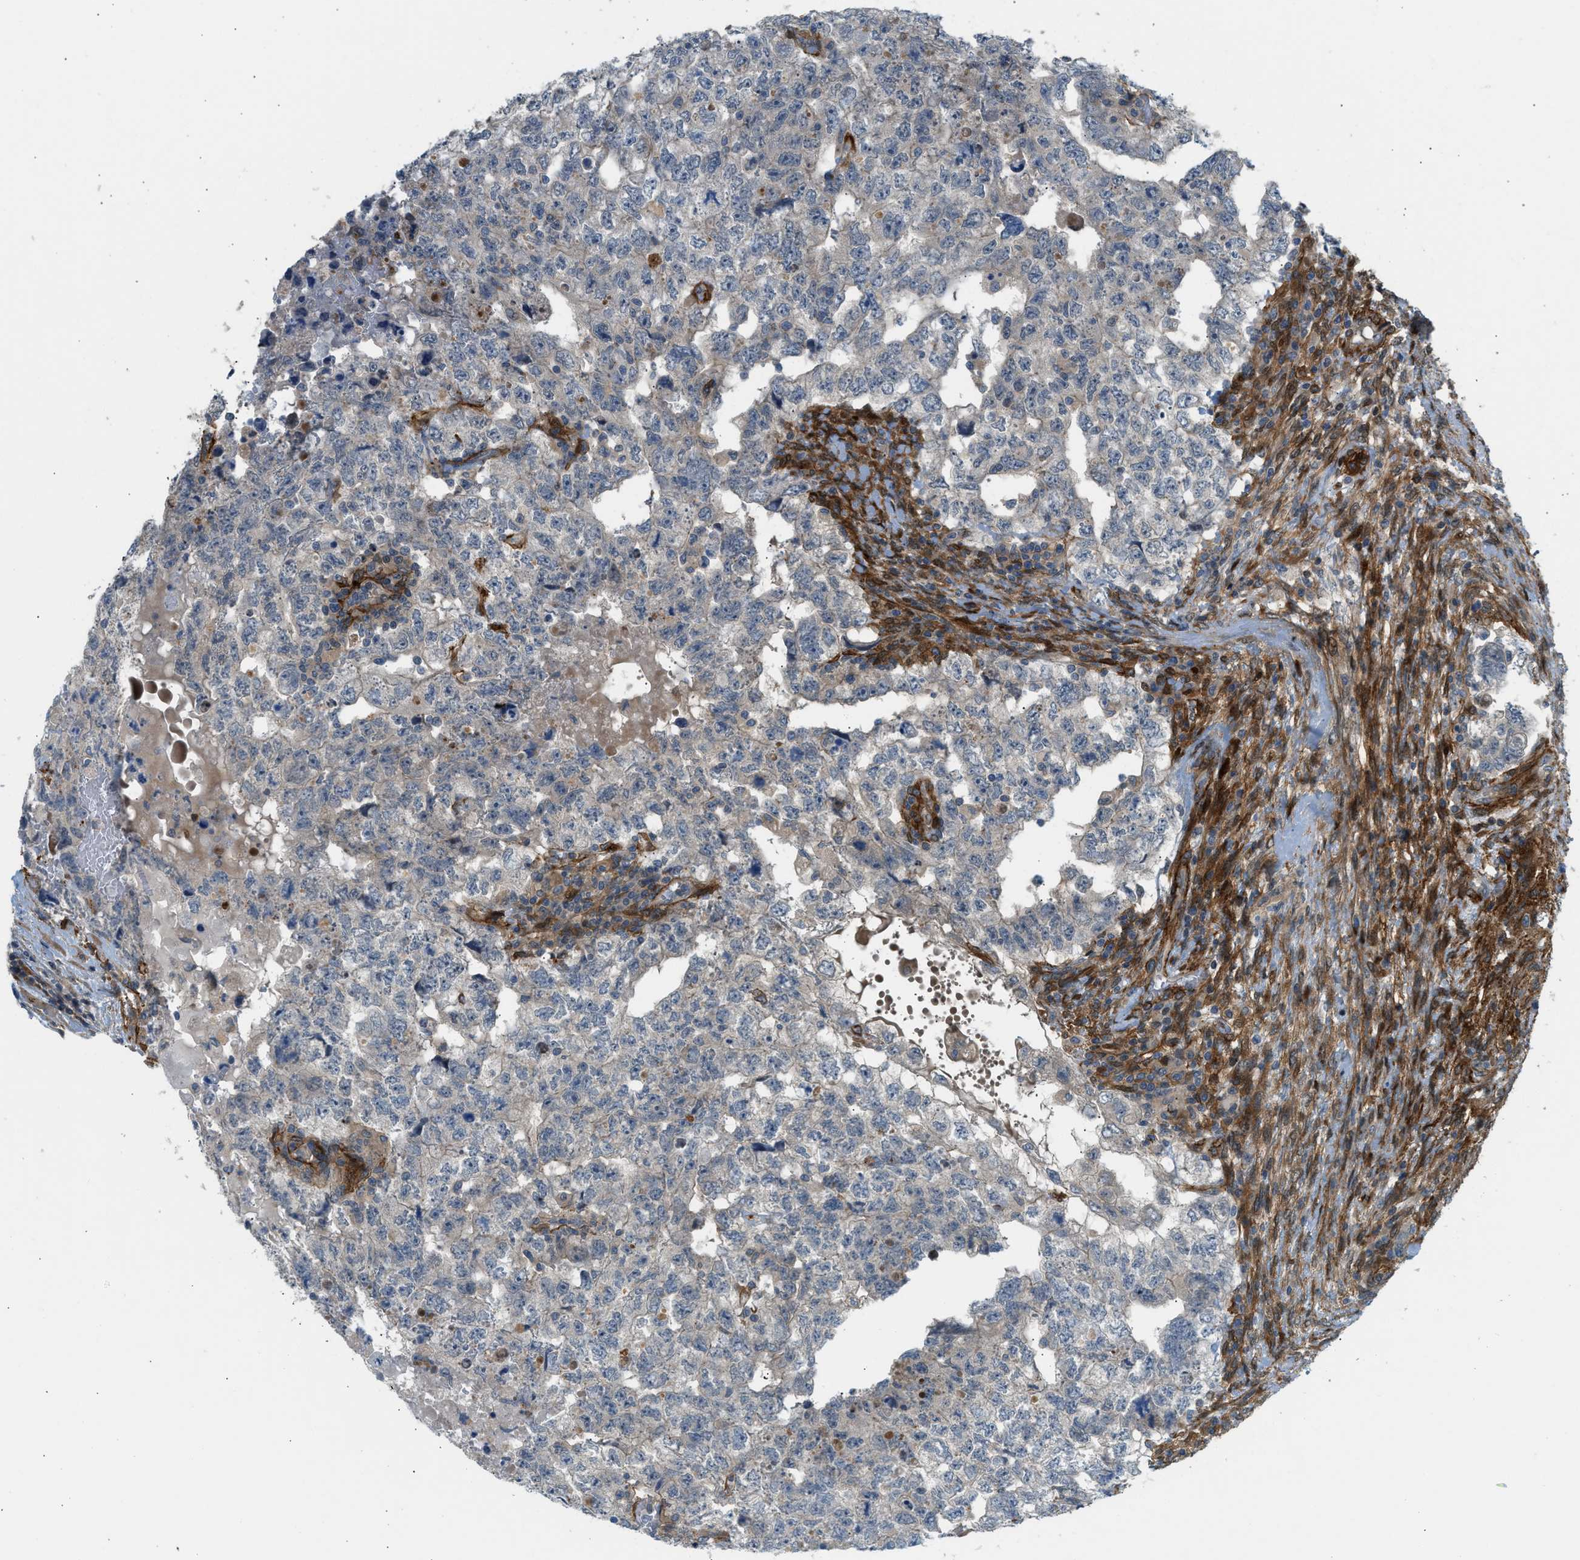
{"staining": {"intensity": "moderate", "quantity": "<25%", "location": "cytoplasmic/membranous"}, "tissue": "testis cancer", "cell_type": "Tumor cells", "image_type": "cancer", "snomed": [{"axis": "morphology", "description": "Carcinoma, Embryonal, NOS"}, {"axis": "topography", "description": "Testis"}], "caption": "A low amount of moderate cytoplasmic/membranous expression is appreciated in approximately <25% of tumor cells in embryonal carcinoma (testis) tissue.", "gene": "EDNRA", "patient": {"sex": "male", "age": 36}}